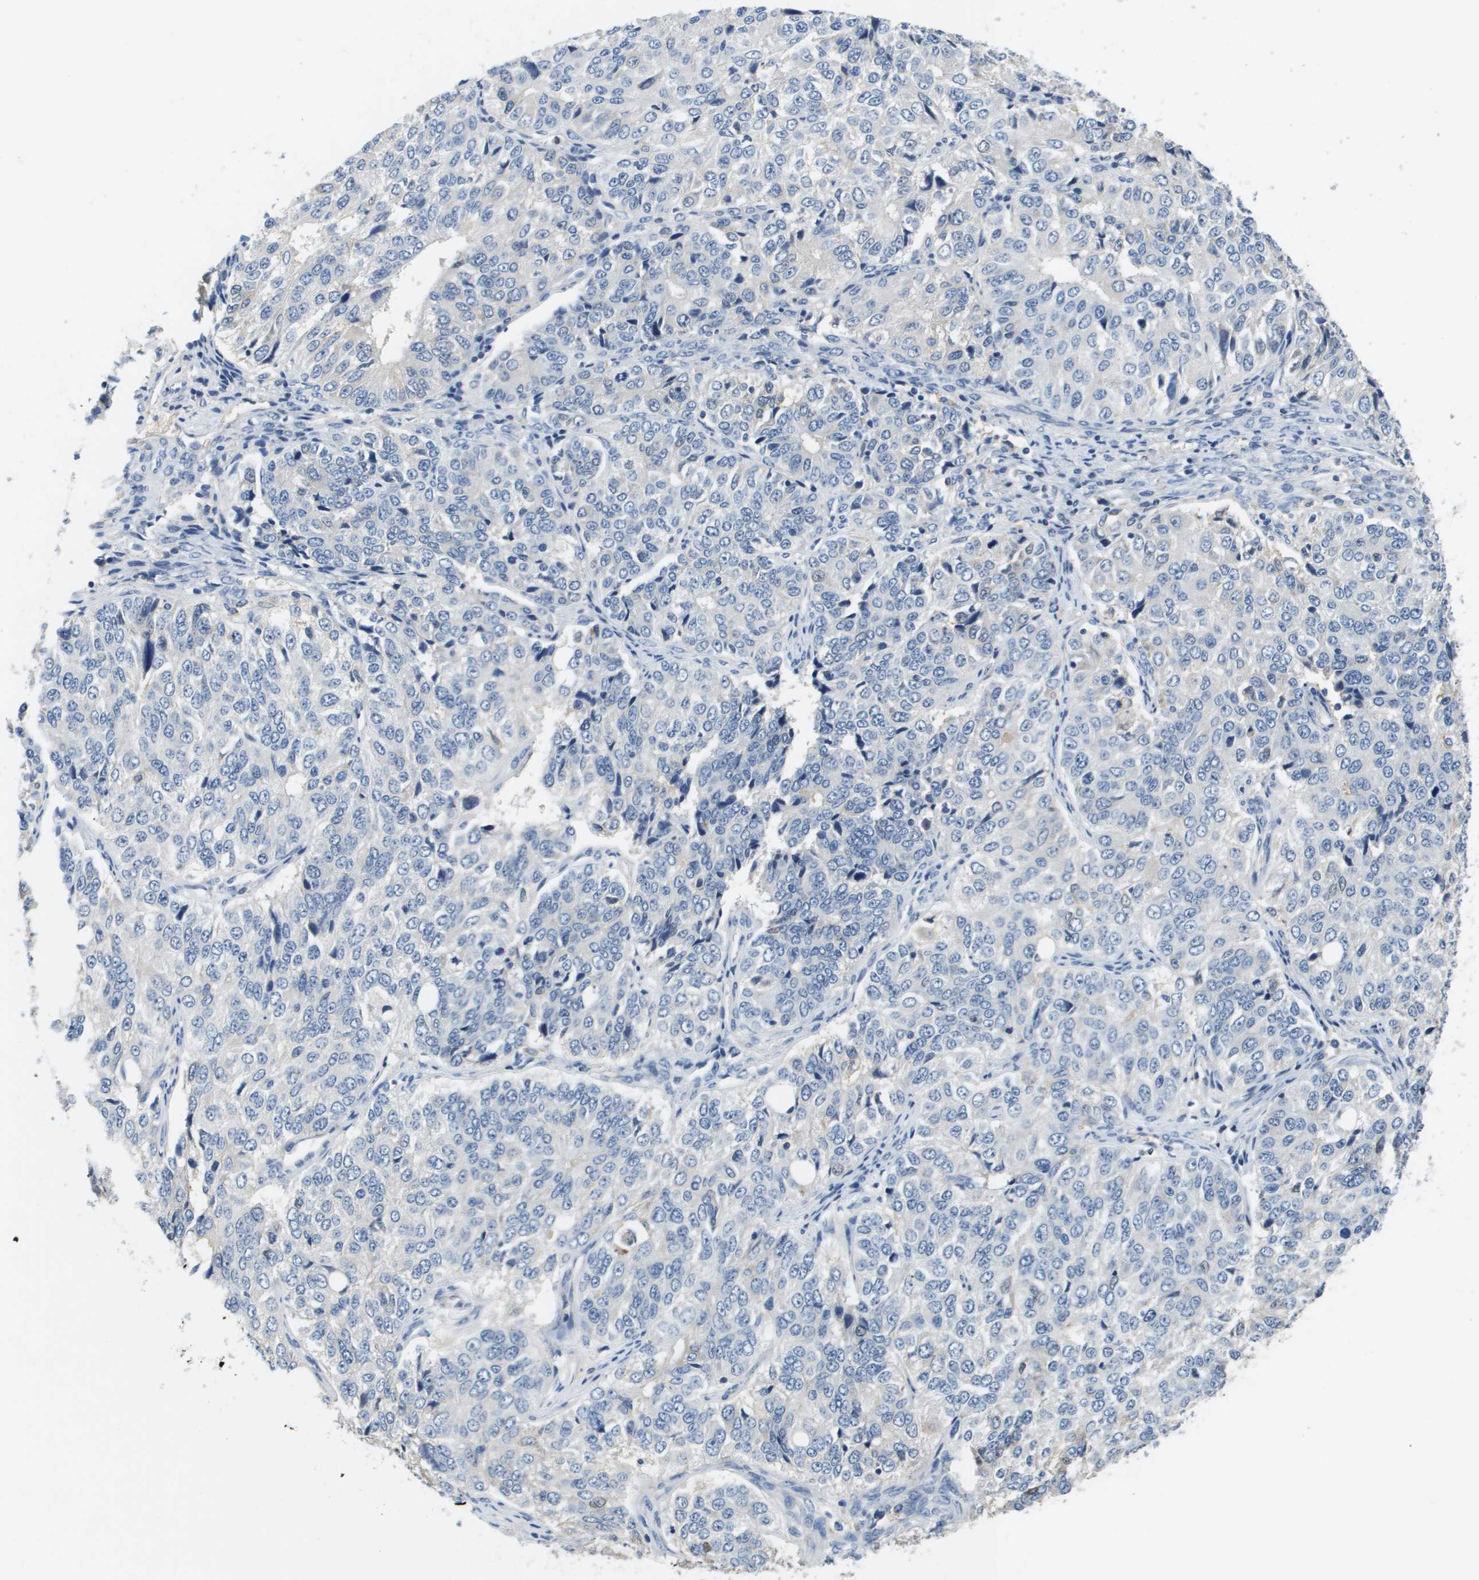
{"staining": {"intensity": "negative", "quantity": "none", "location": "none"}, "tissue": "ovarian cancer", "cell_type": "Tumor cells", "image_type": "cancer", "snomed": [{"axis": "morphology", "description": "Carcinoma, endometroid"}, {"axis": "topography", "description": "Ovary"}], "caption": "Tumor cells show no significant staining in ovarian endometroid carcinoma.", "gene": "SLC16A3", "patient": {"sex": "female", "age": 51}}